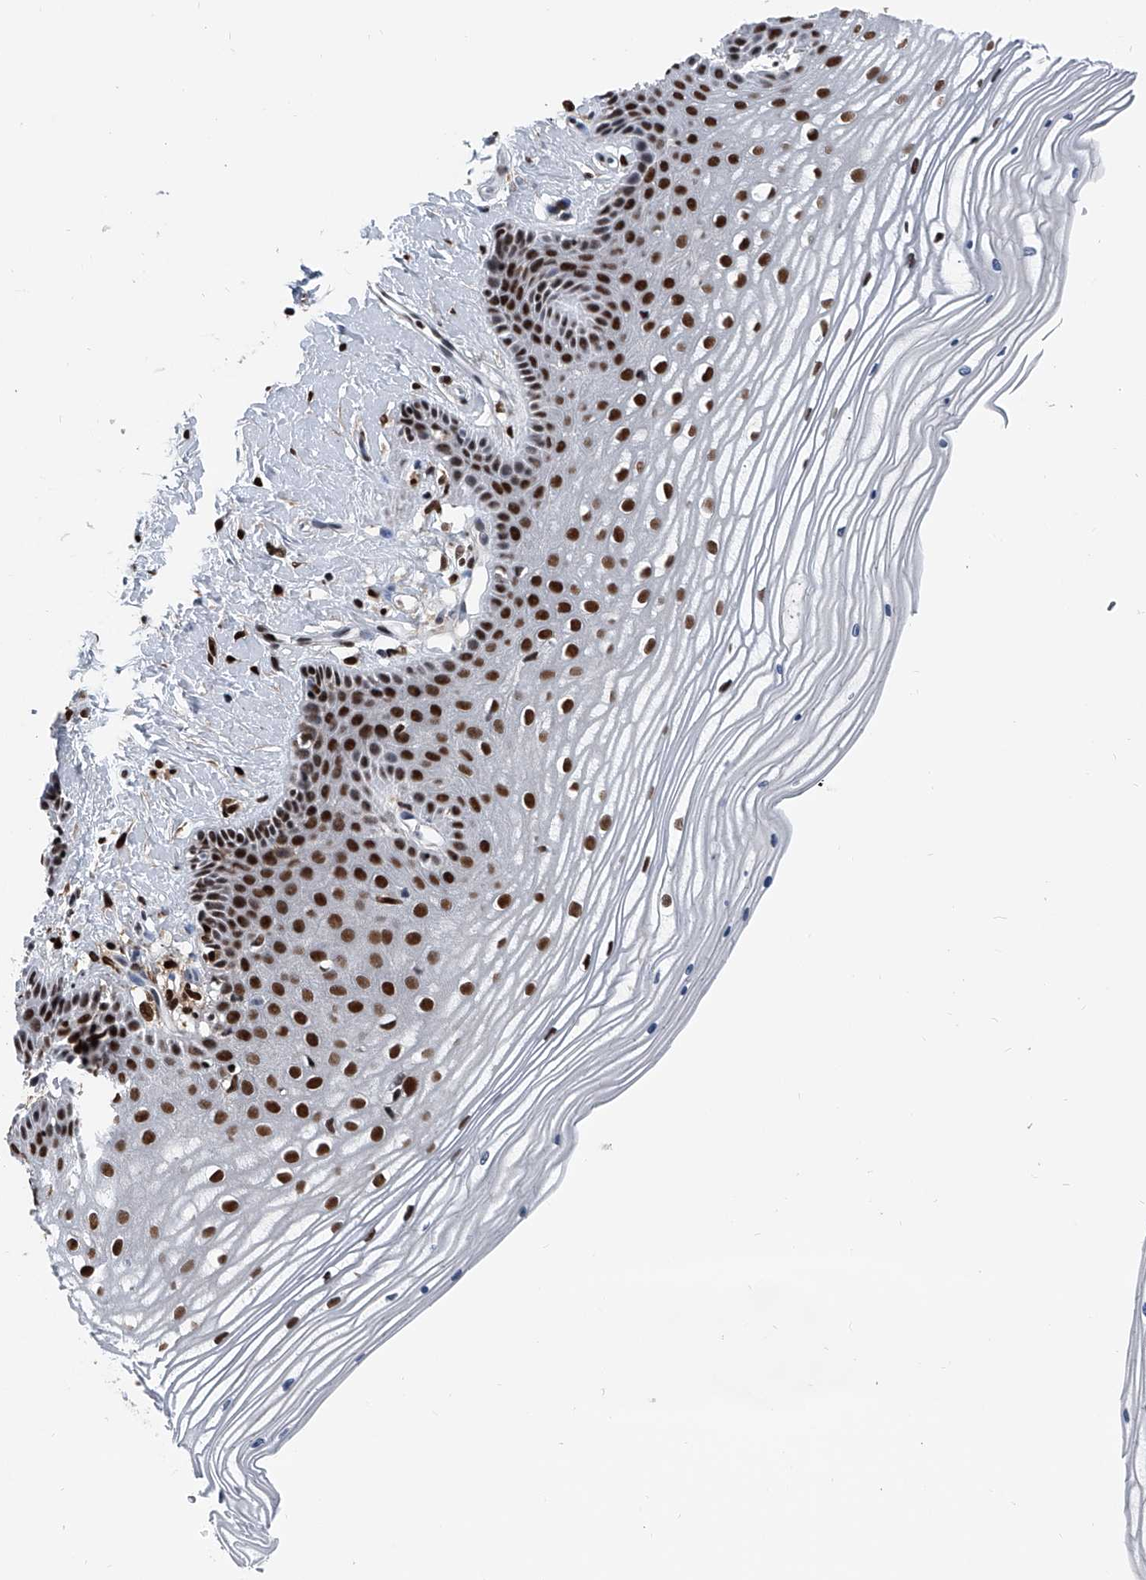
{"staining": {"intensity": "strong", "quantity": ">75%", "location": "nuclear"}, "tissue": "vagina", "cell_type": "Squamous epithelial cells", "image_type": "normal", "snomed": [{"axis": "morphology", "description": "Normal tissue, NOS"}, {"axis": "topography", "description": "Vagina"}, {"axis": "topography", "description": "Cervix"}], "caption": "Vagina was stained to show a protein in brown. There is high levels of strong nuclear positivity in approximately >75% of squamous epithelial cells. (Brightfield microscopy of DAB IHC at high magnification).", "gene": "FKBP5", "patient": {"sex": "female", "age": 40}}